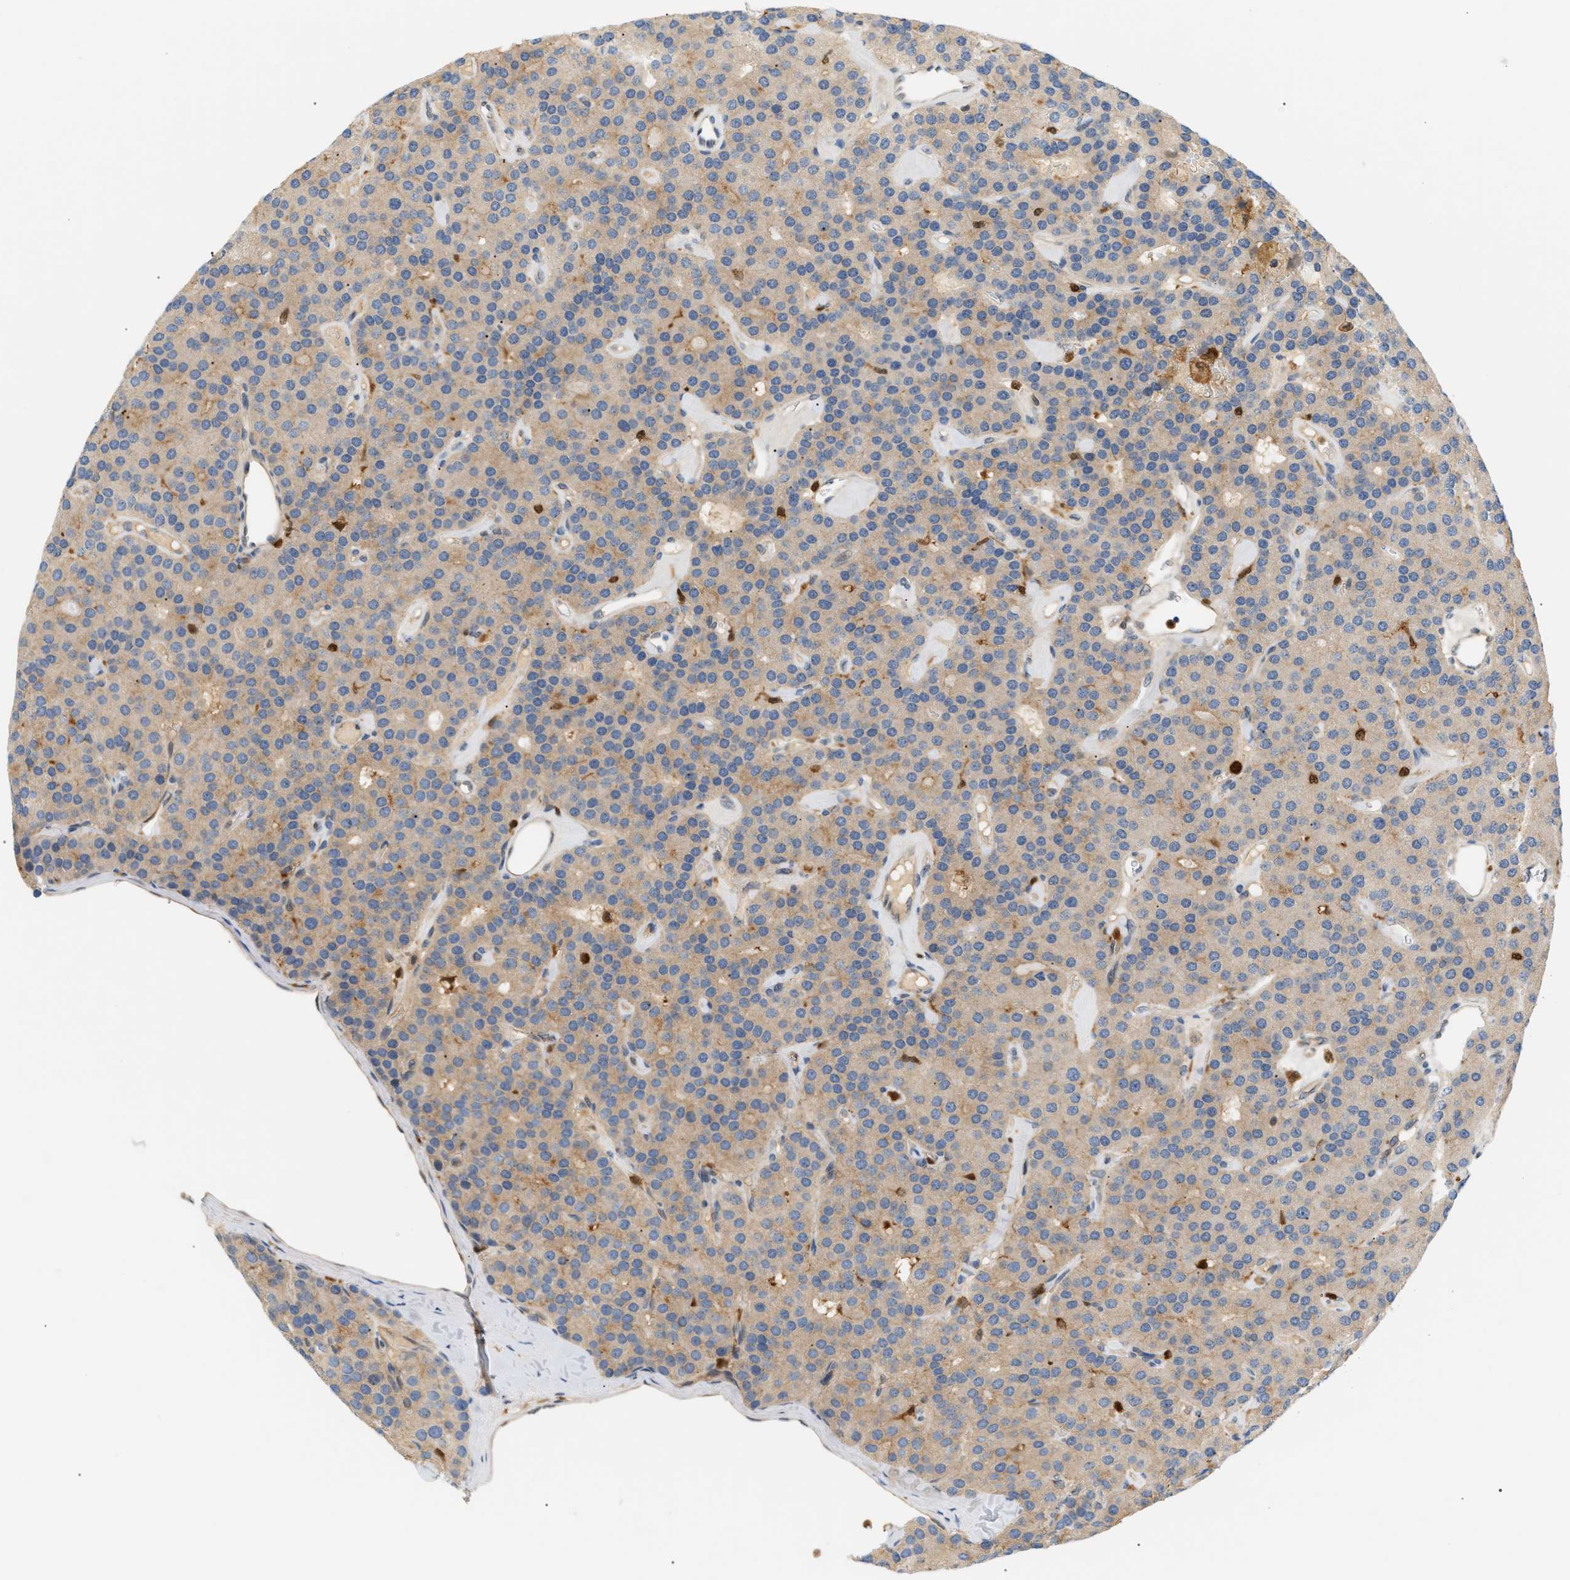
{"staining": {"intensity": "weak", "quantity": ">75%", "location": "cytoplasmic/membranous"}, "tissue": "parathyroid gland", "cell_type": "Glandular cells", "image_type": "normal", "snomed": [{"axis": "morphology", "description": "Normal tissue, NOS"}, {"axis": "morphology", "description": "Adenoma, NOS"}, {"axis": "topography", "description": "Parathyroid gland"}], "caption": "IHC (DAB (3,3'-diaminobenzidine)) staining of unremarkable human parathyroid gland exhibits weak cytoplasmic/membranous protein staining in approximately >75% of glandular cells.", "gene": "PYCARD", "patient": {"sex": "female", "age": 86}}